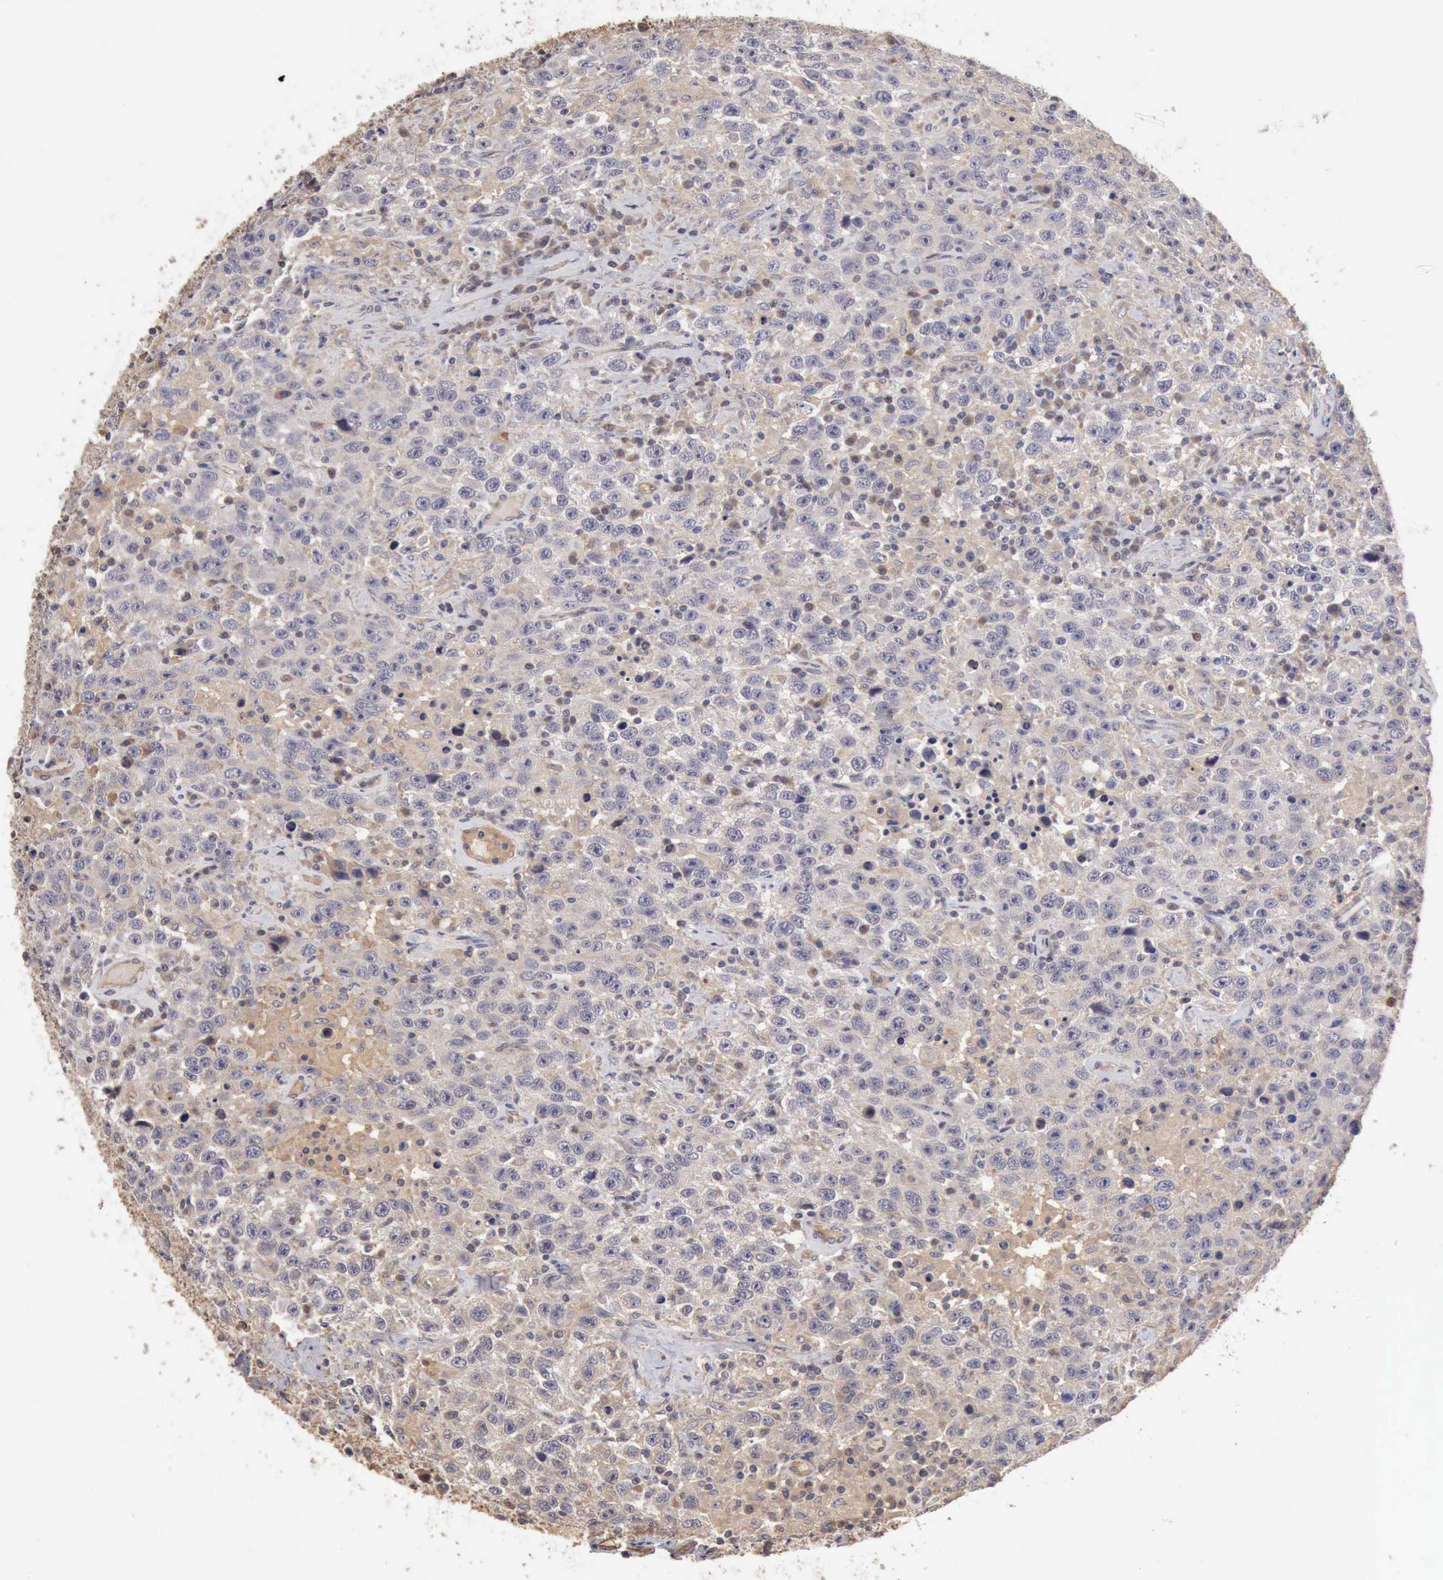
{"staining": {"intensity": "negative", "quantity": "none", "location": "none"}, "tissue": "testis cancer", "cell_type": "Tumor cells", "image_type": "cancer", "snomed": [{"axis": "morphology", "description": "Seminoma, NOS"}, {"axis": "topography", "description": "Testis"}], "caption": "IHC micrograph of human testis seminoma stained for a protein (brown), which displays no expression in tumor cells.", "gene": "BMX", "patient": {"sex": "male", "age": 41}}